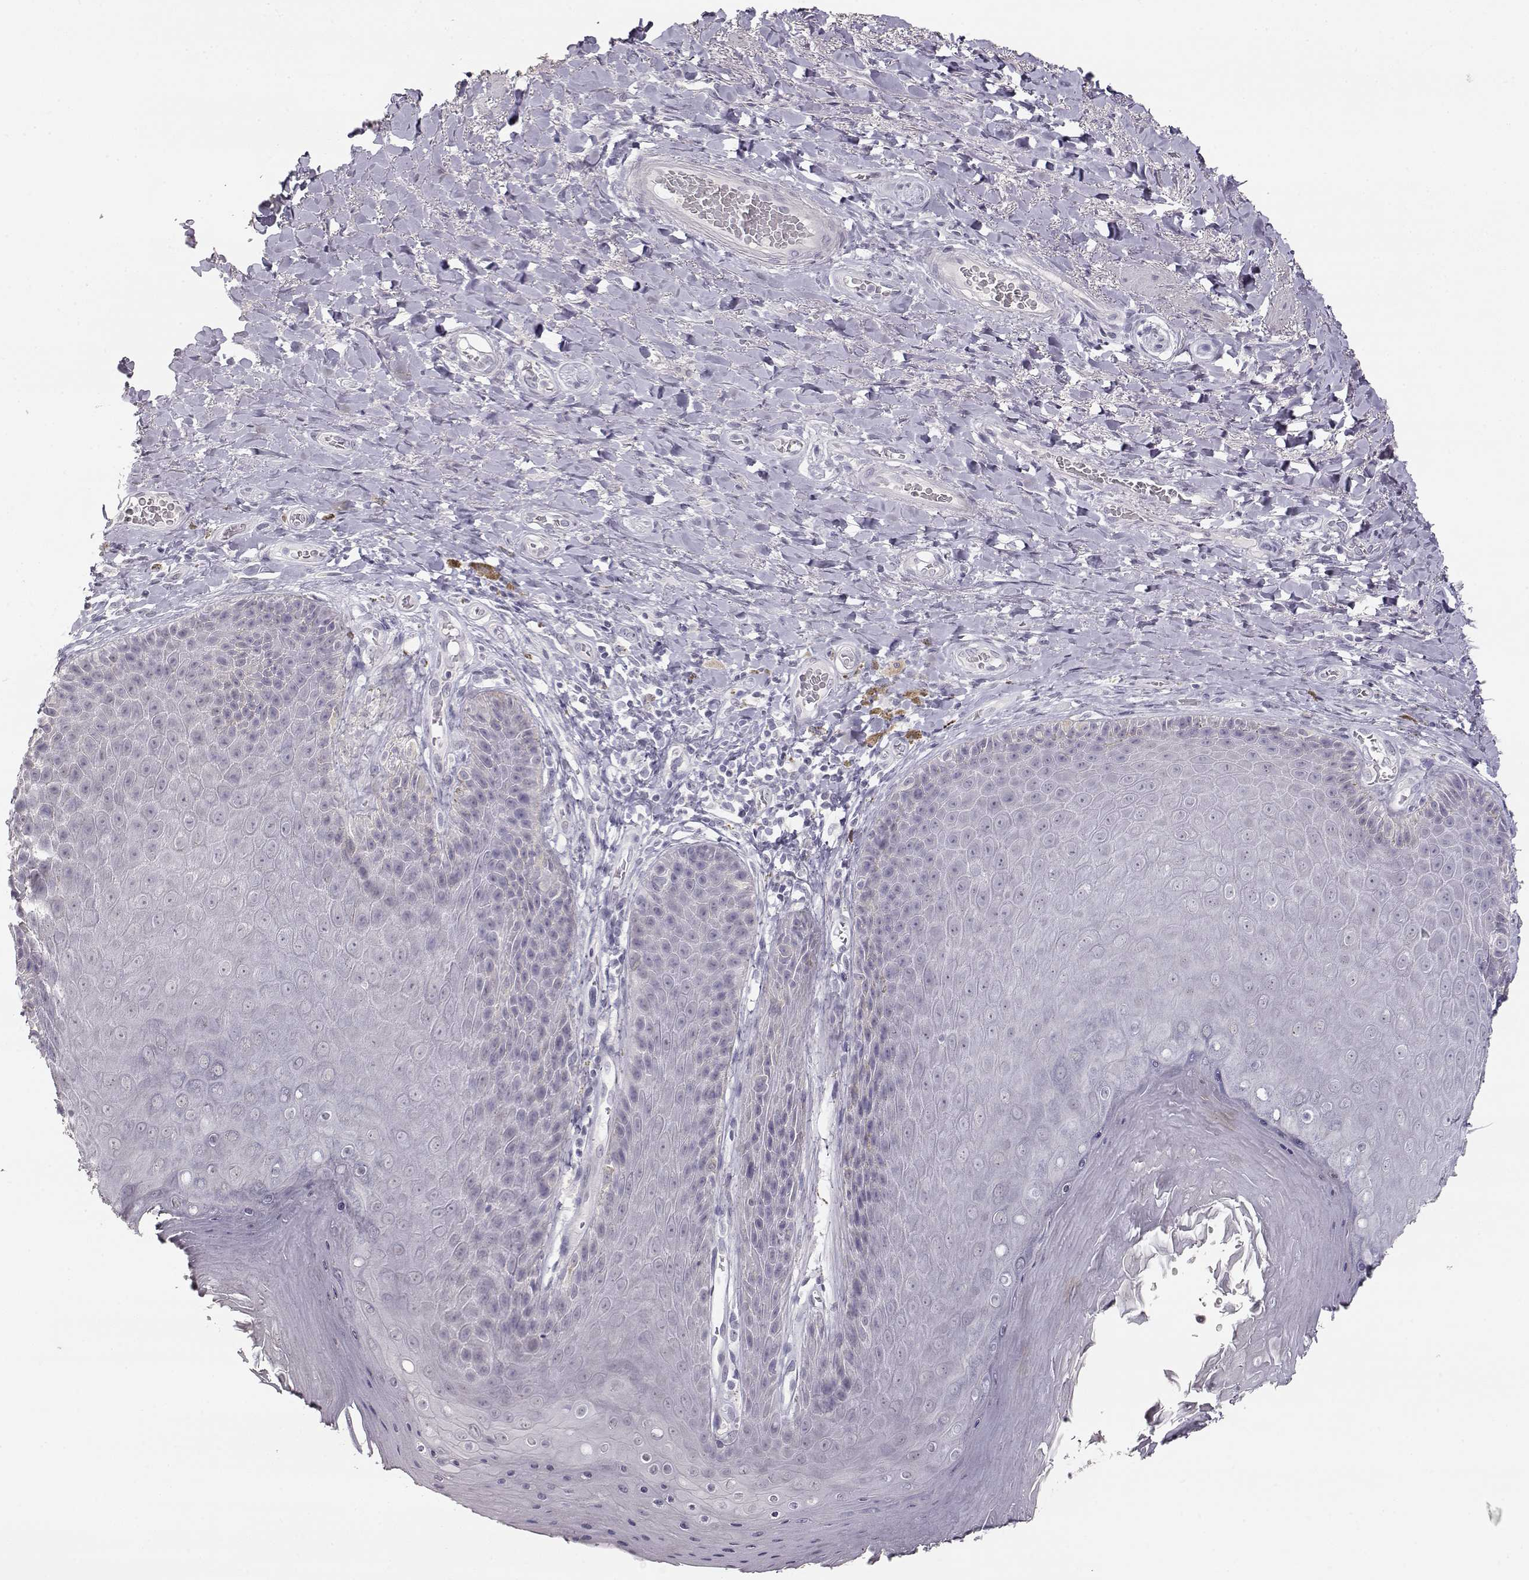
{"staining": {"intensity": "negative", "quantity": "none", "location": "none"}, "tissue": "skin", "cell_type": "Epidermal cells", "image_type": "normal", "snomed": [{"axis": "morphology", "description": "Normal tissue, NOS"}, {"axis": "topography", "description": "Skeletal muscle"}, {"axis": "topography", "description": "Anal"}, {"axis": "topography", "description": "Peripheral nerve tissue"}], "caption": "Immunohistochemistry (IHC) histopathology image of benign human skin stained for a protein (brown), which demonstrates no expression in epidermal cells.", "gene": "TKTL1", "patient": {"sex": "male", "age": 53}}